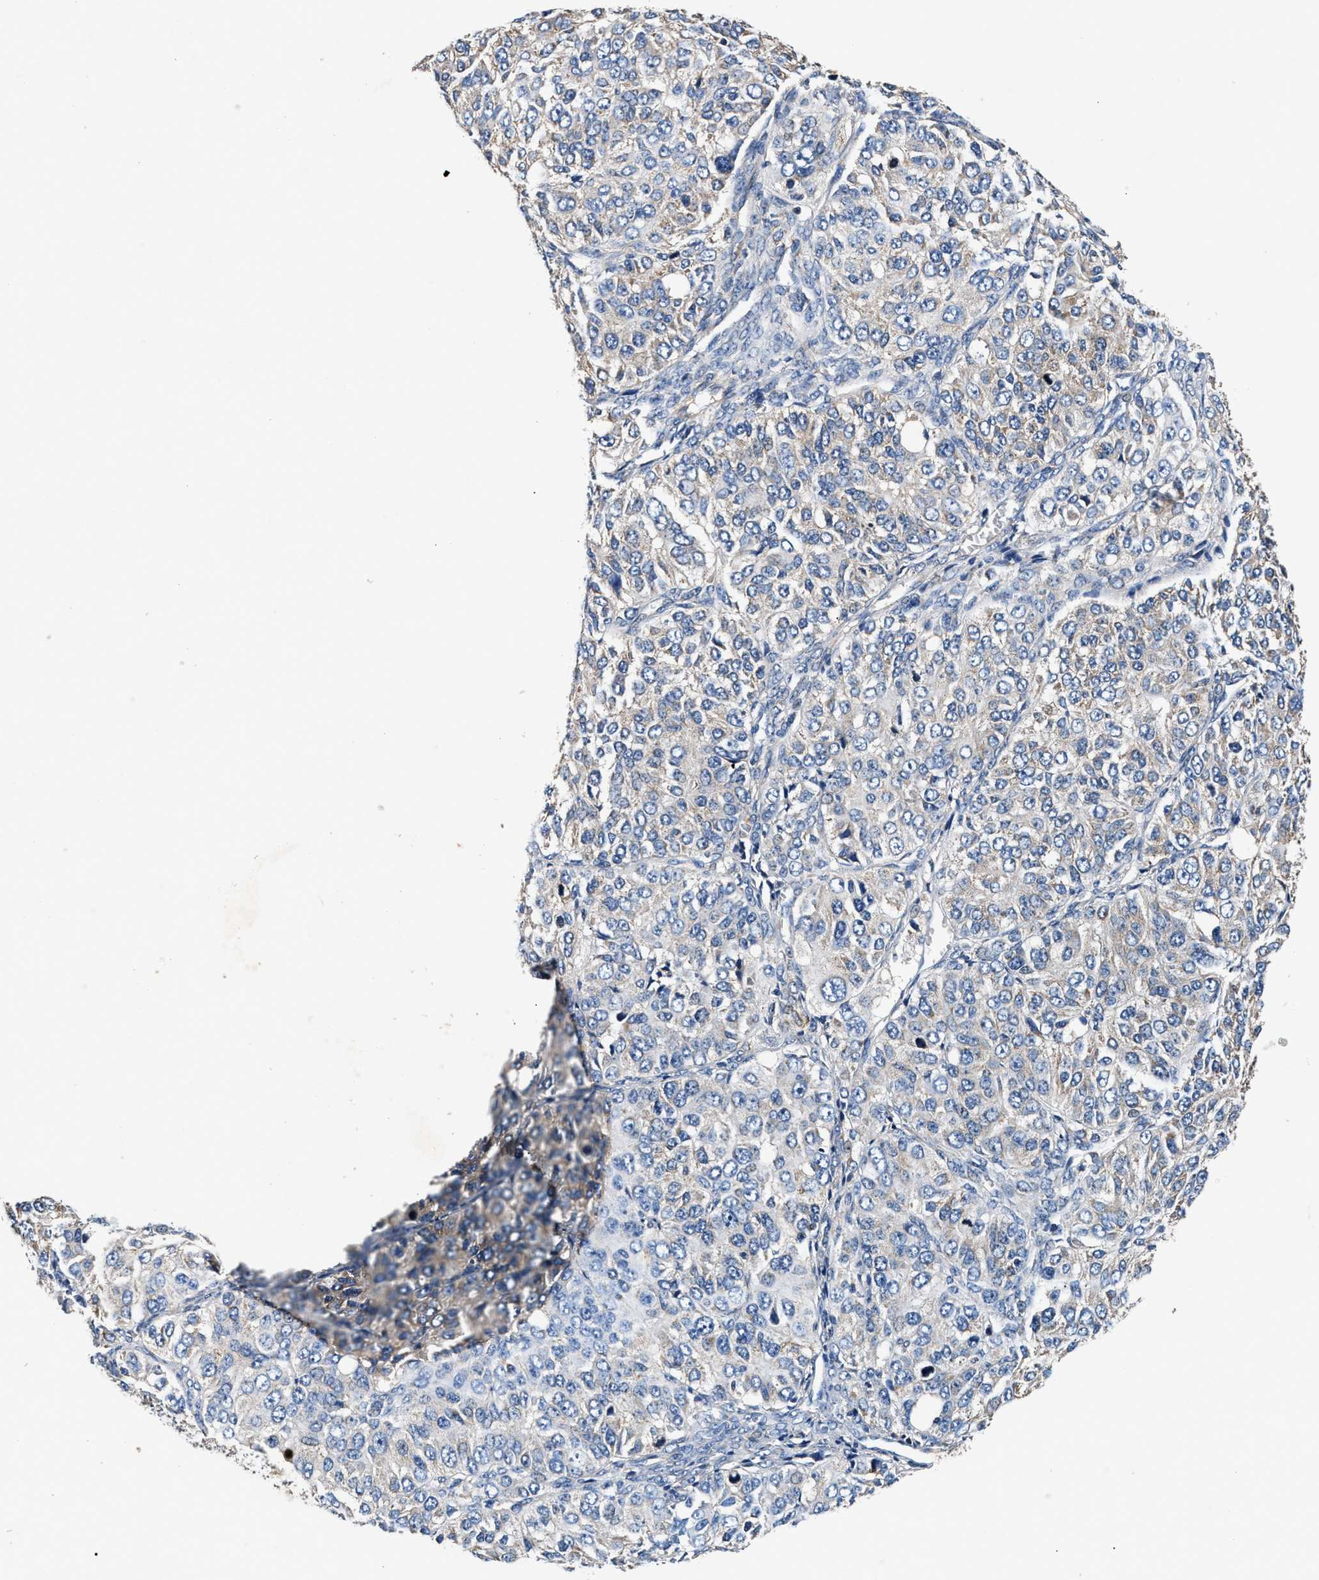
{"staining": {"intensity": "negative", "quantity": "none", "location": "none"}, "tissue": "ovarian cancer", "cell_type": "Tumor cells", "image_type": "cancer", "snomed": [{"axis": "morphology", "description": "Carcinoma, endometroid"}, {"axis": "topography", "description": "Ovary"}], "caption": "Image shows no protein positivity in tumor cells of ovarian endometroid carcinoma tissue.", "gene": "IMMT", "patient": {"sex": "female", "age": 51}}